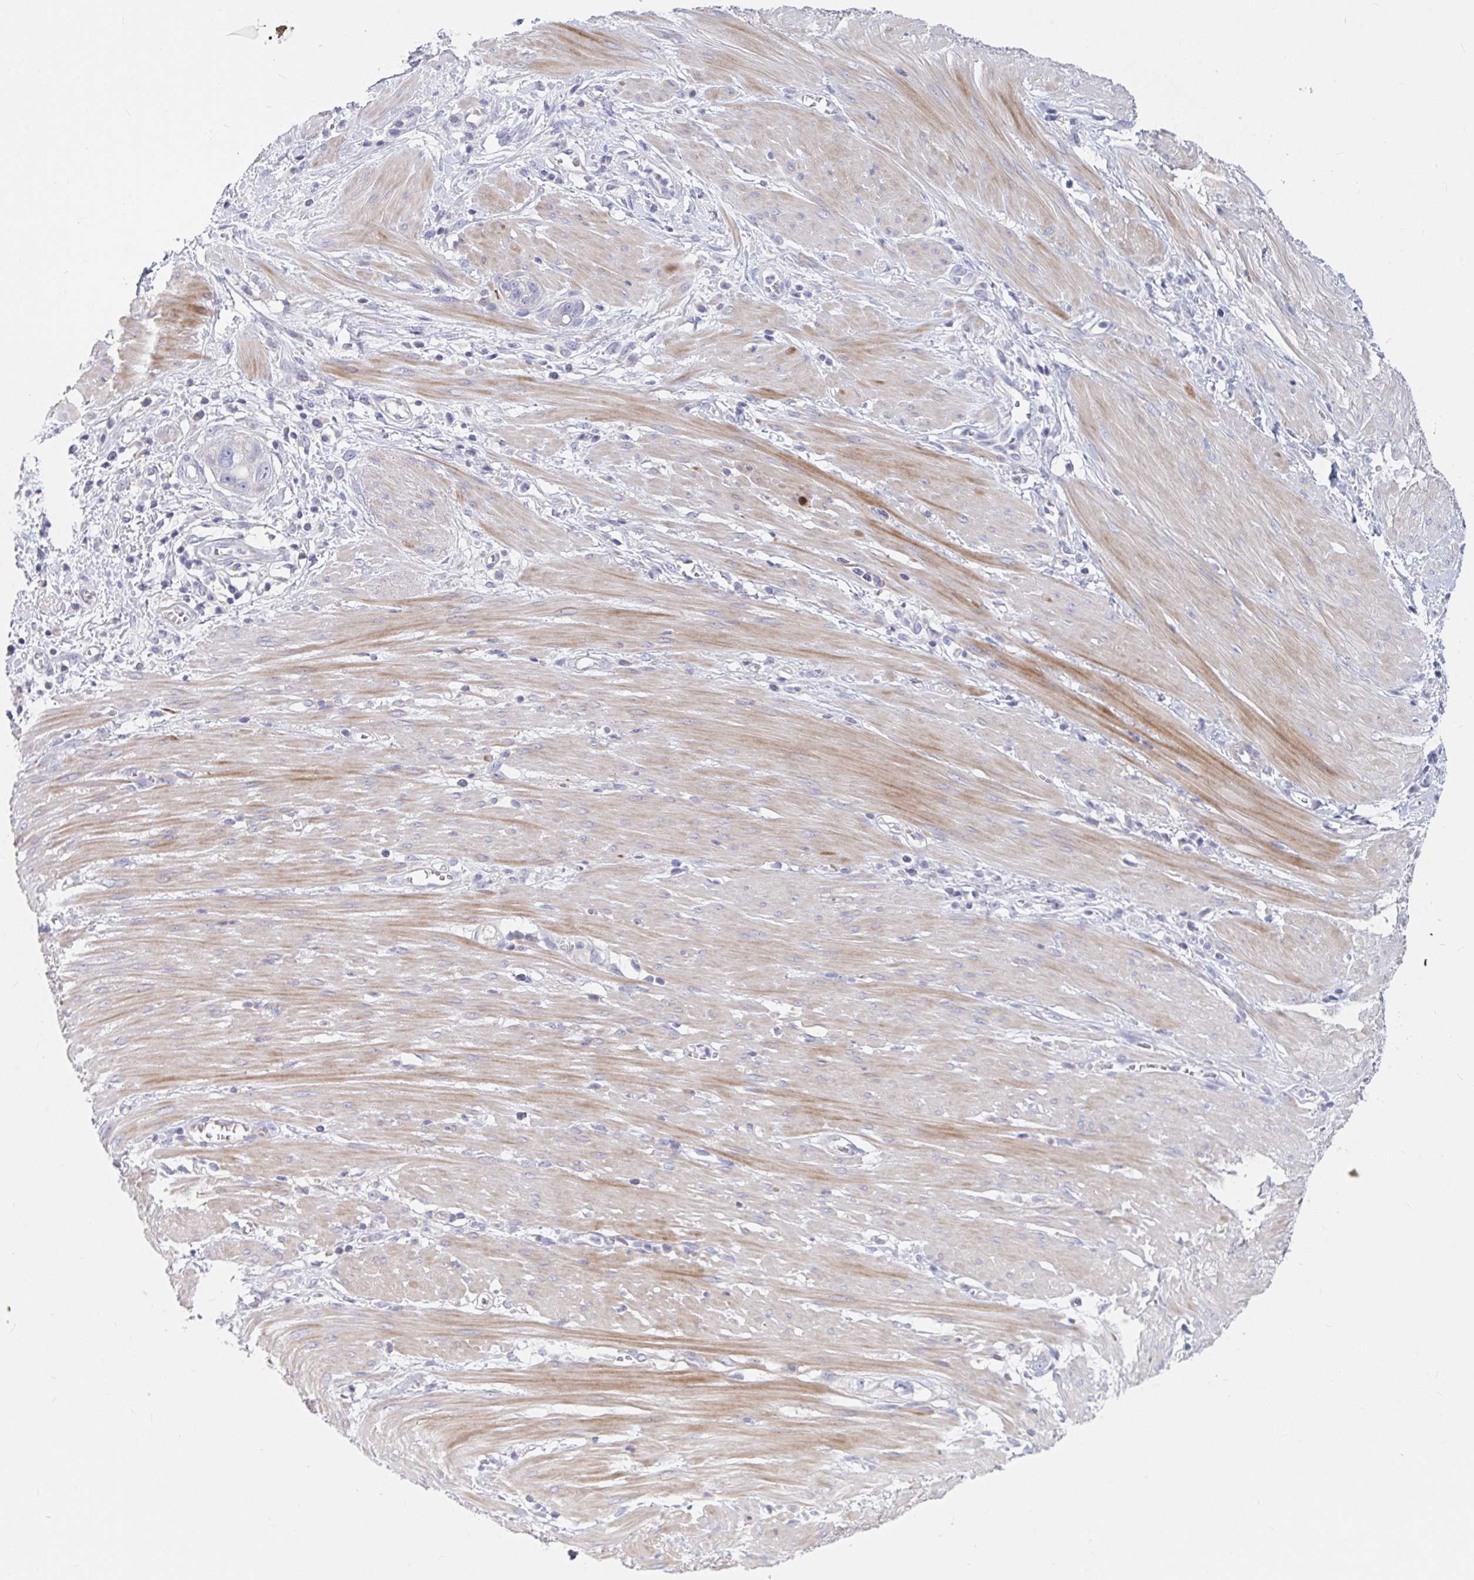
{"staining": {"intensity": "negative", "quantity": "none", "location": "none"}, "tissue": "stomach cancer", "cell_type": "Tumor cells", "image_type": "cancer", "snomed": [{"axis": "morphology", "description": "Adenocarcinoma, NOS"}, {"axis": "topography", "description": "Stomach"}, {"axis": "topography", "description": "Stomach, lower"}], "caption": "Immunohistochemistry photomicrograph of human adenocarcinoma (stomach) stained for a protein (brown), which reveals no expression in tumor cells.", "gene": "ZNF561", "patient": {"sex": "female", "age": 48}}